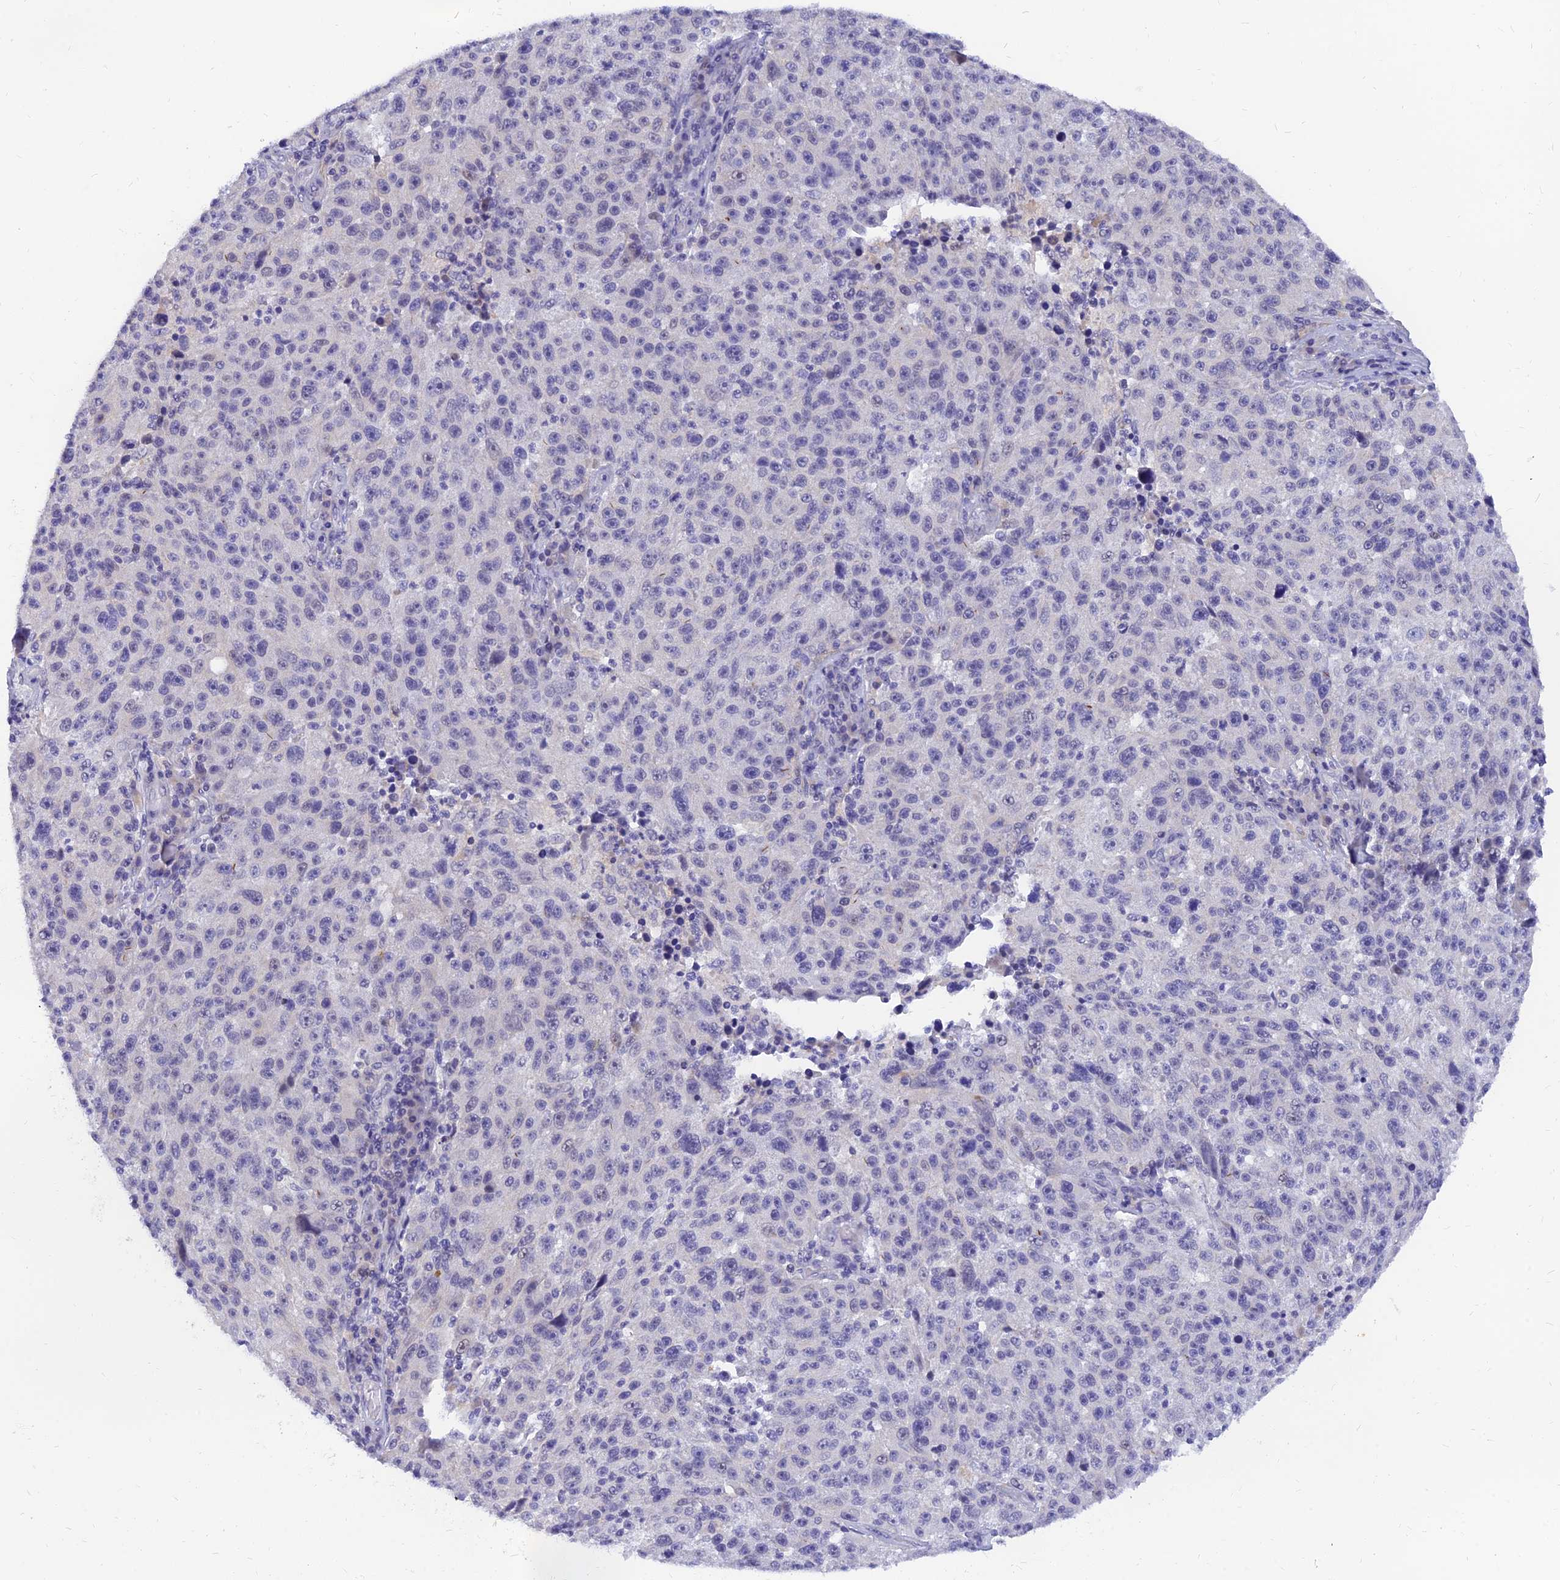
{"staining": {"intensity": "negative", "quantity": "none", "location": "none"}, "tissue": "melanoma", "cell_type": "Tumor cells", "image_type": "cancer", "snomed": [{"axis": "morphology", "description": "Malignant melanoma, NOS"}, {"axis": "topography", "description": "Skin"}], "caption": "High power microscopy photomicrograph of an immunohistochemistry photomicrograph of melanoma, revealing no significant staining in tumor cells.", "gene": "TMEM161B", "patient": {"sex": "male", "age": 53}}